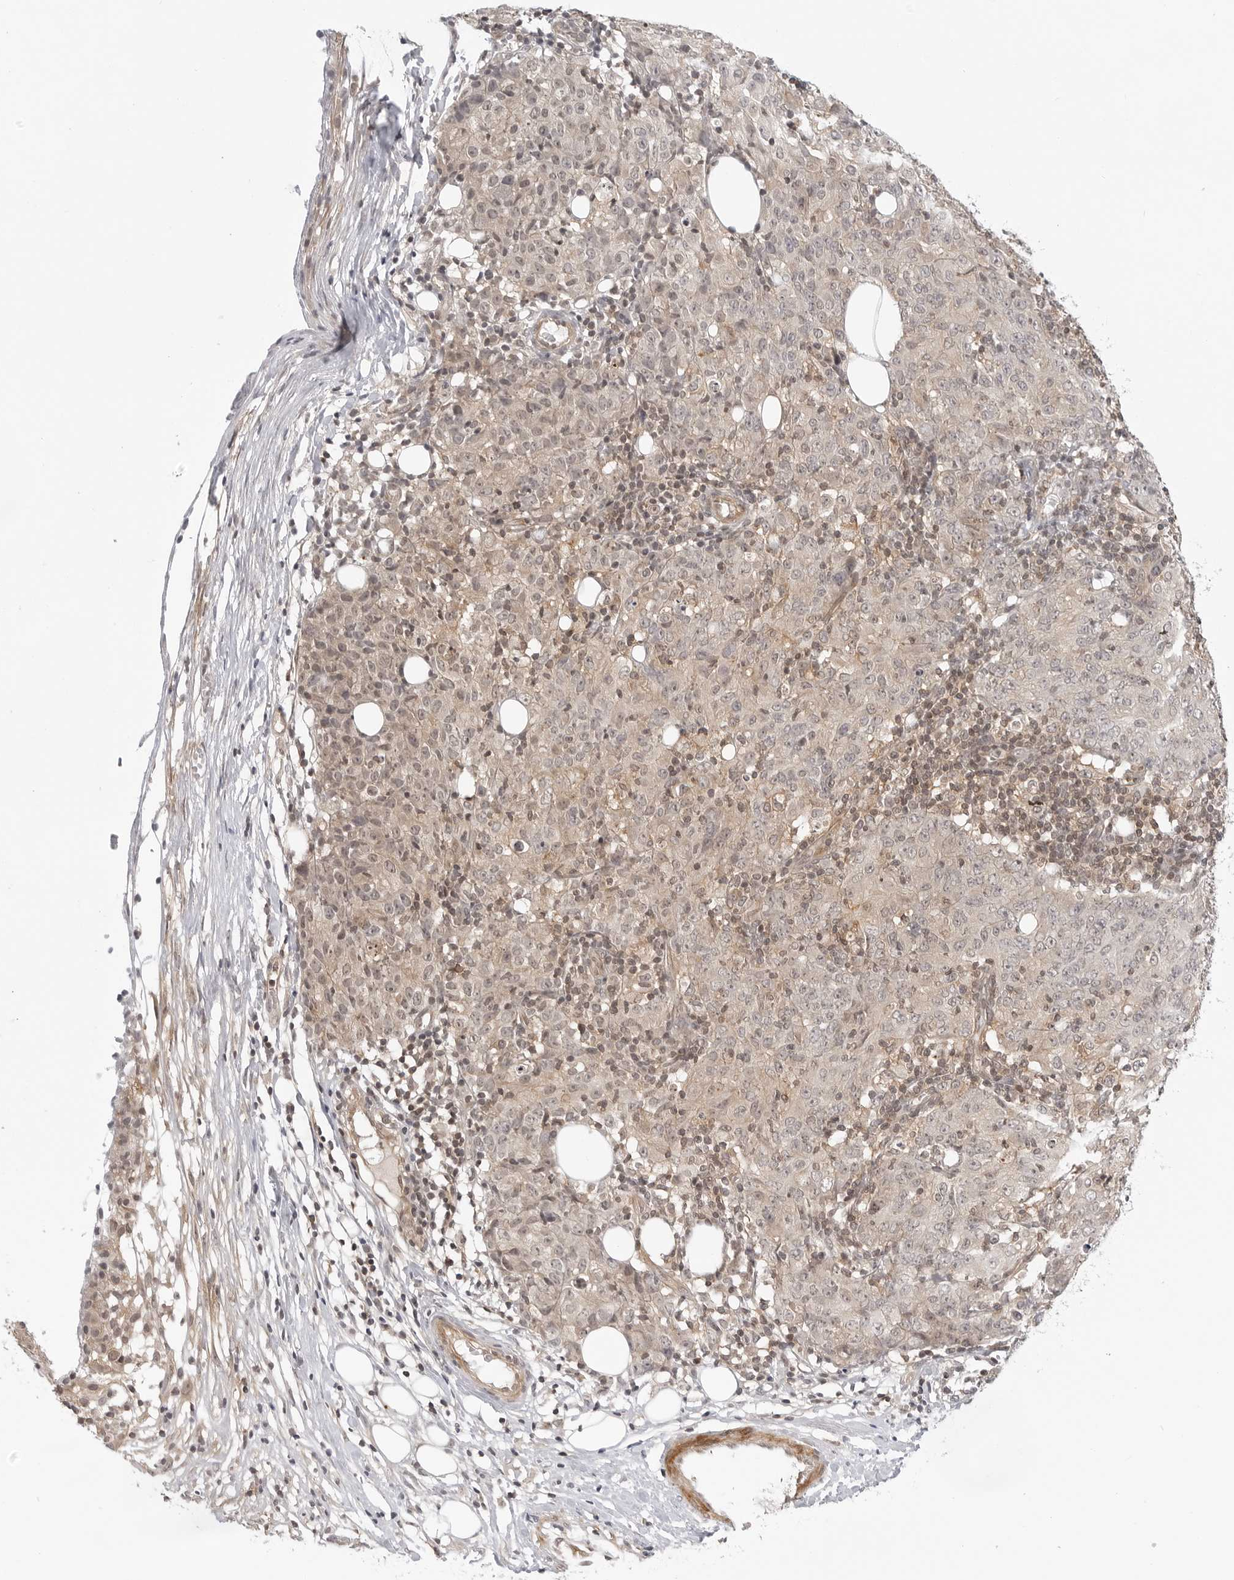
{"staining": {"intensity": "weak", "quantity": "25%-75%", "location": "cytoplasmic/membranous,nuclear"}, "tissue": "ovarian cancer", "cell_type": "Tumor cells", "image_type": "cancer", "snomed": [{"axis": "morphology", "description": "Carcinoma, endometroid"}, {"axis": "topography", "description": "Ovary"}], "caption": "Weak cytoplasmic/membranous and nuclear staining is appreciated in about 25%-75% of tumor cells in ovarian endometroid carcinoma.", "gene": "MAP2K5", "patient": {"sex": "female", "age": 42}}